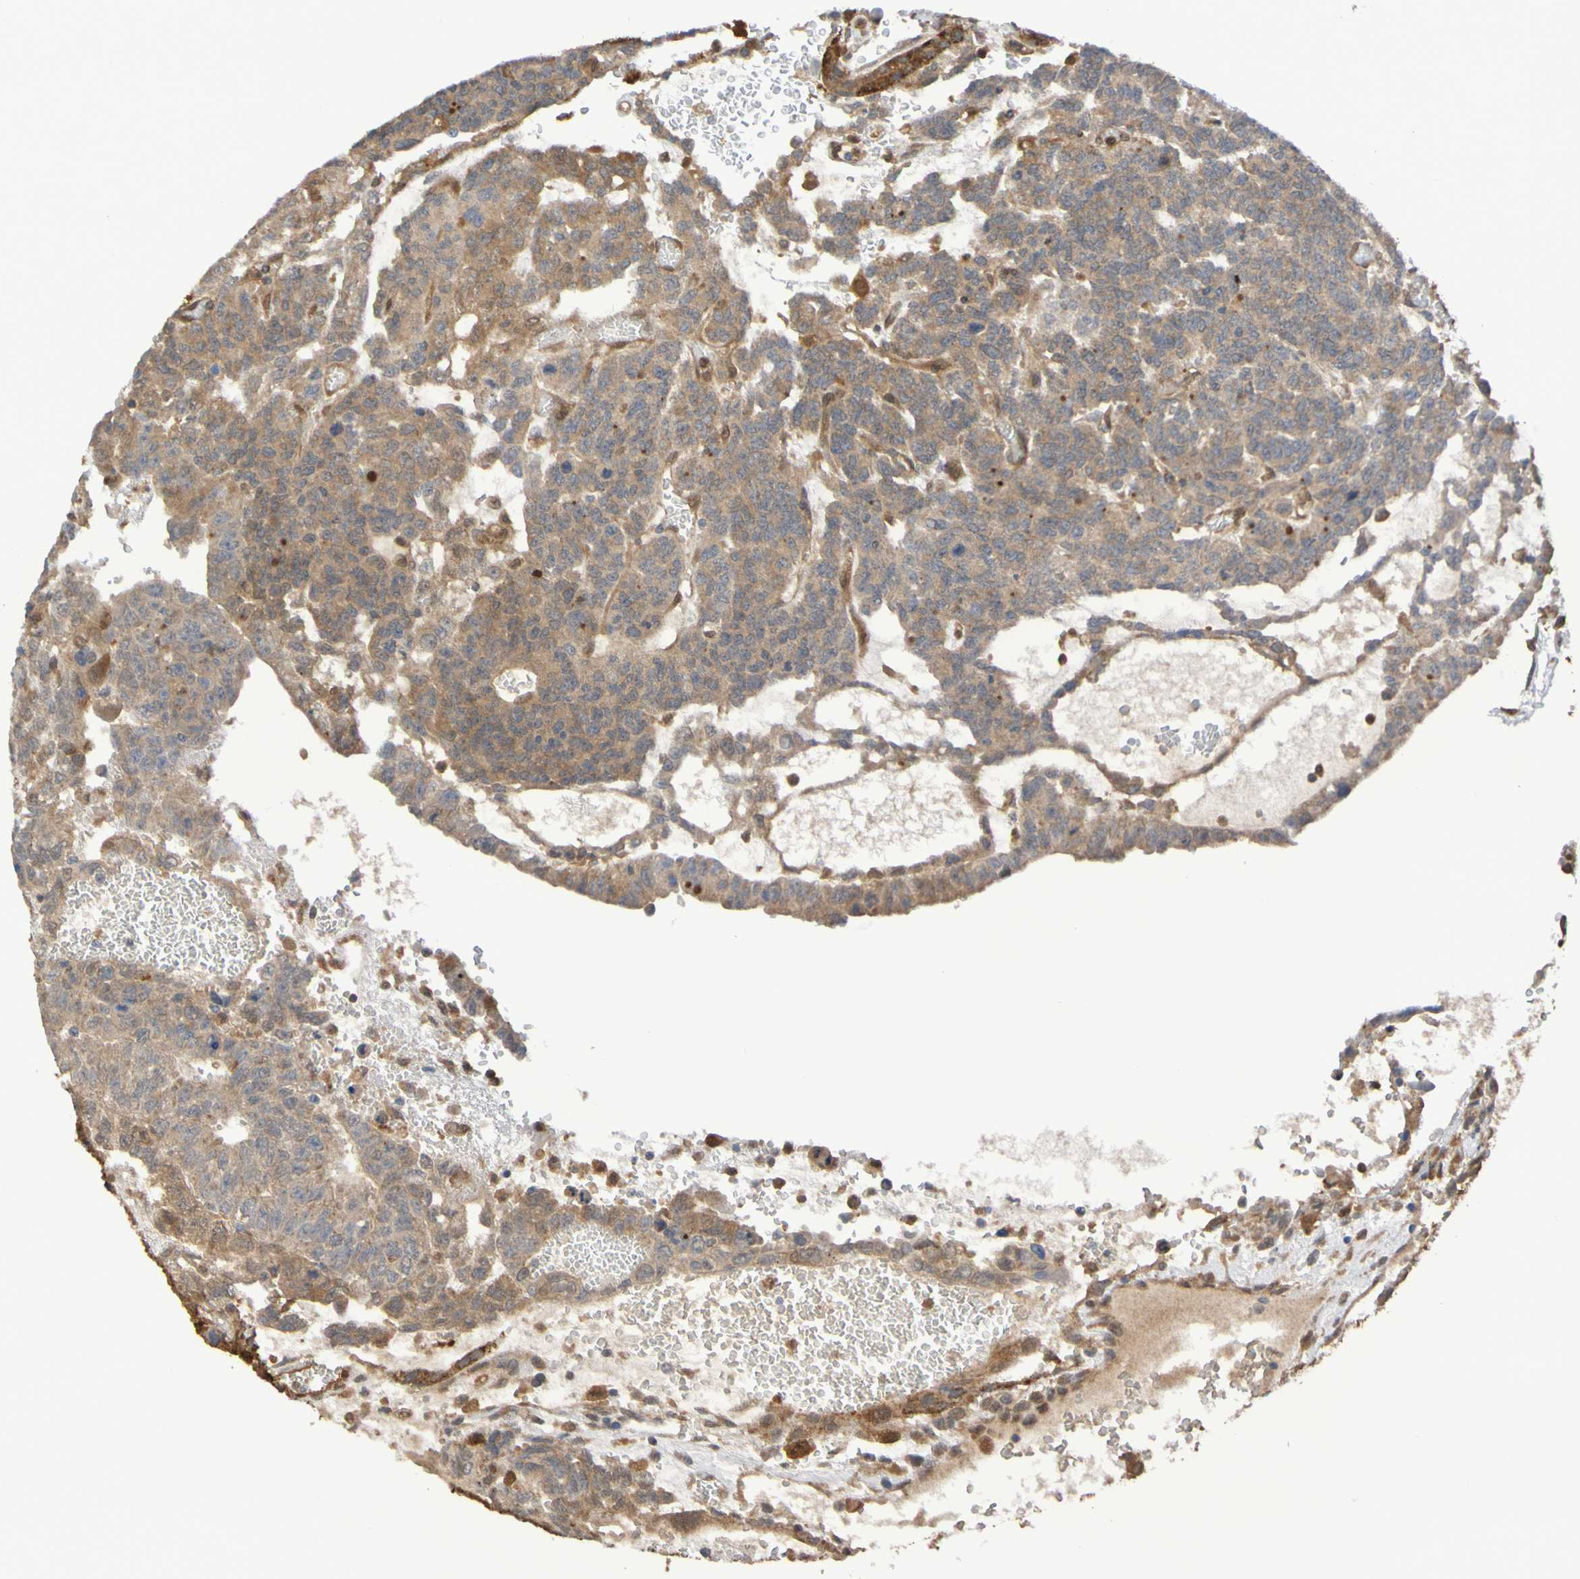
{"staining": {"intensity": "moderate", "quantity": ">75%", "location": "cytoplasmic/membranous"}, "tissue": "testis cancer", "cell_type": "Tumor cells", "image_type": "cancer", "snomed": [{"axis": "morphology", "description": "Seminoma, NOS"}, {"axis": "morphology", "description": "Carcinoma, Embryonal, NOS"}, {"axis": "topography", "description": "Testis"}], "caption": "Immunohistochemistry (IHC) (DAB) staining of testis cancer (seminoma) exhibits moderate cytoplasmic/membranous protein expression in about >75% of tumor cells.", "gene": "SERPINB6", "patient": {"sex": "male", "age": 52}}